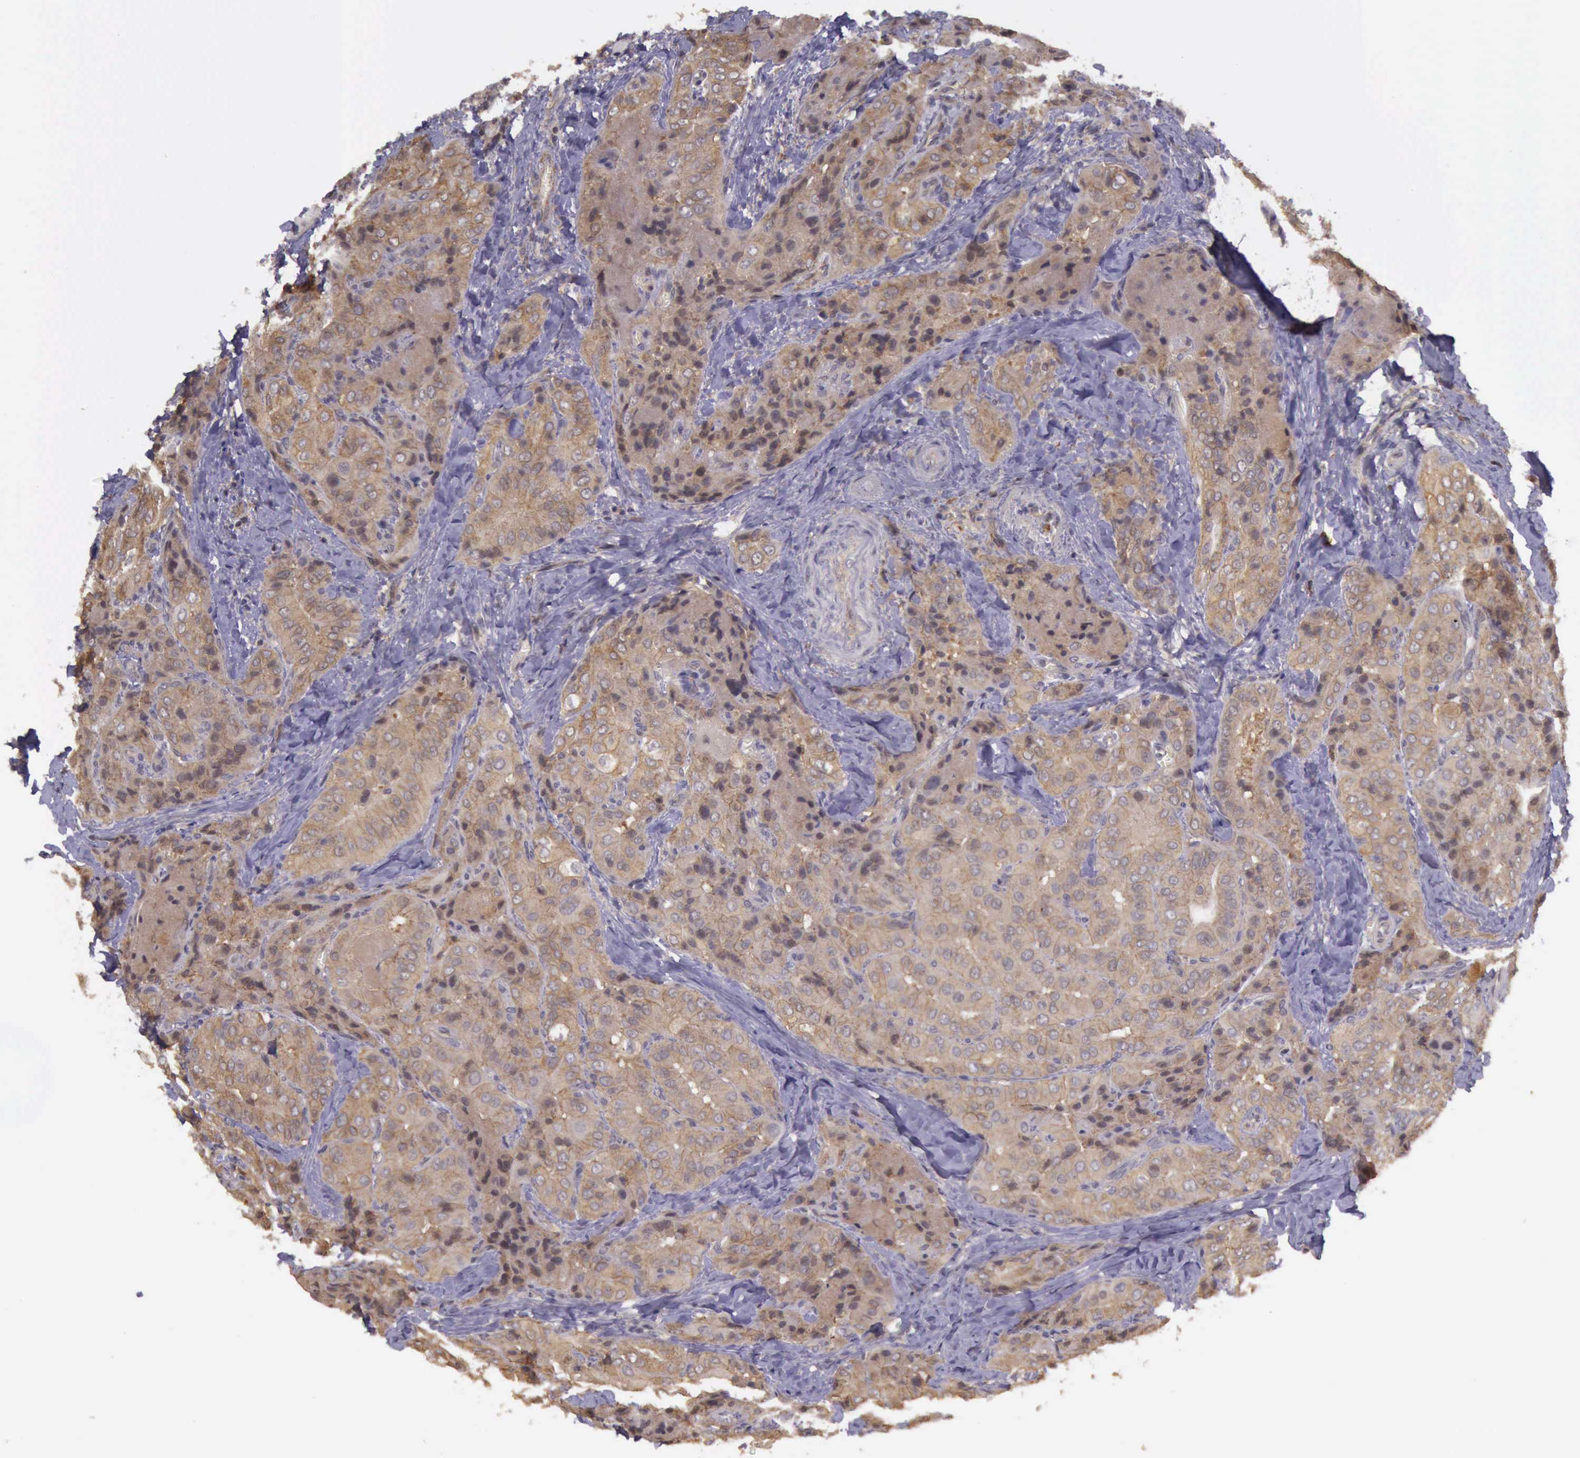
{"staining": {"intensity": "moderate", "quantity": ">75%", "location": "cytoplasmic/membranous"}, "tissue": "thyroid cancer", "cell_type": "Tumor cells", "image_type": "cancer", "snomed": [{"axis": "morphology", "description": "Papillary adenocarcinoma, NOS"}, {"axis": "topography", "description": "Thyroid gland"}], "caption": "Immunohistochemistry (IHC) of human papillary adenocarcinoma (thyroid) exhibits medium levels of moderate cytoplasmic/membranous expression in approximately >75% of tumor cells.", "gene": "EIF5", "patient": {"sex": "female", "age": 71}}